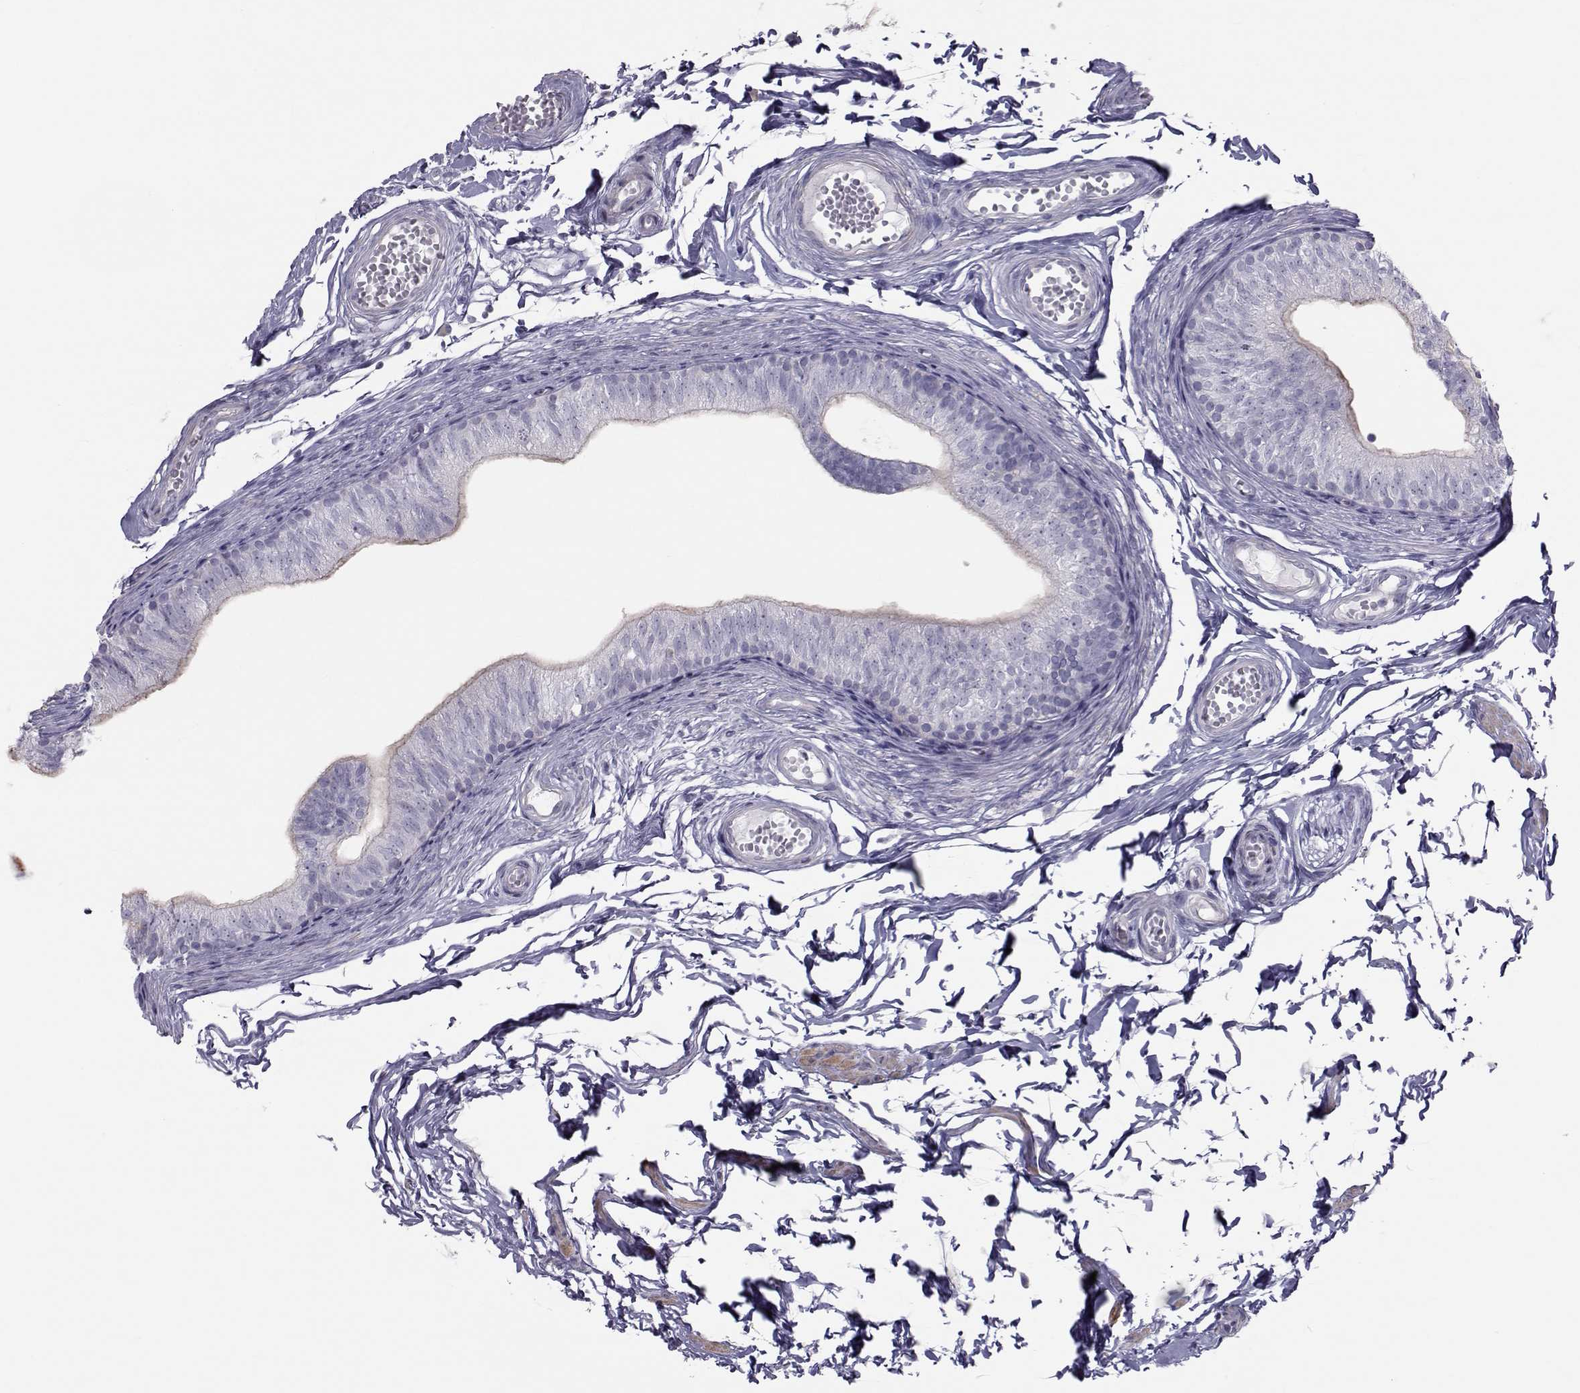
{"staining": {"intensity": "negative", "quantity": "none", "location": "none"}, "tissue": "epididymis", "cell_type": "Glandular cells", "image_type": "normal", "snomed": [{"axis": "morphology", "description": "Normal tissue, NOS"}, {"axis": "topography", "description": "Epididymis"}], "caption": "A photomicrograph of epididymis stained for a protein demonstrates no brown staining in glandular cells. (IHC, brightfield microscopy, high magnification).", "gene": "GARIN3", "patient": {"sex": "male", "age": 22}}